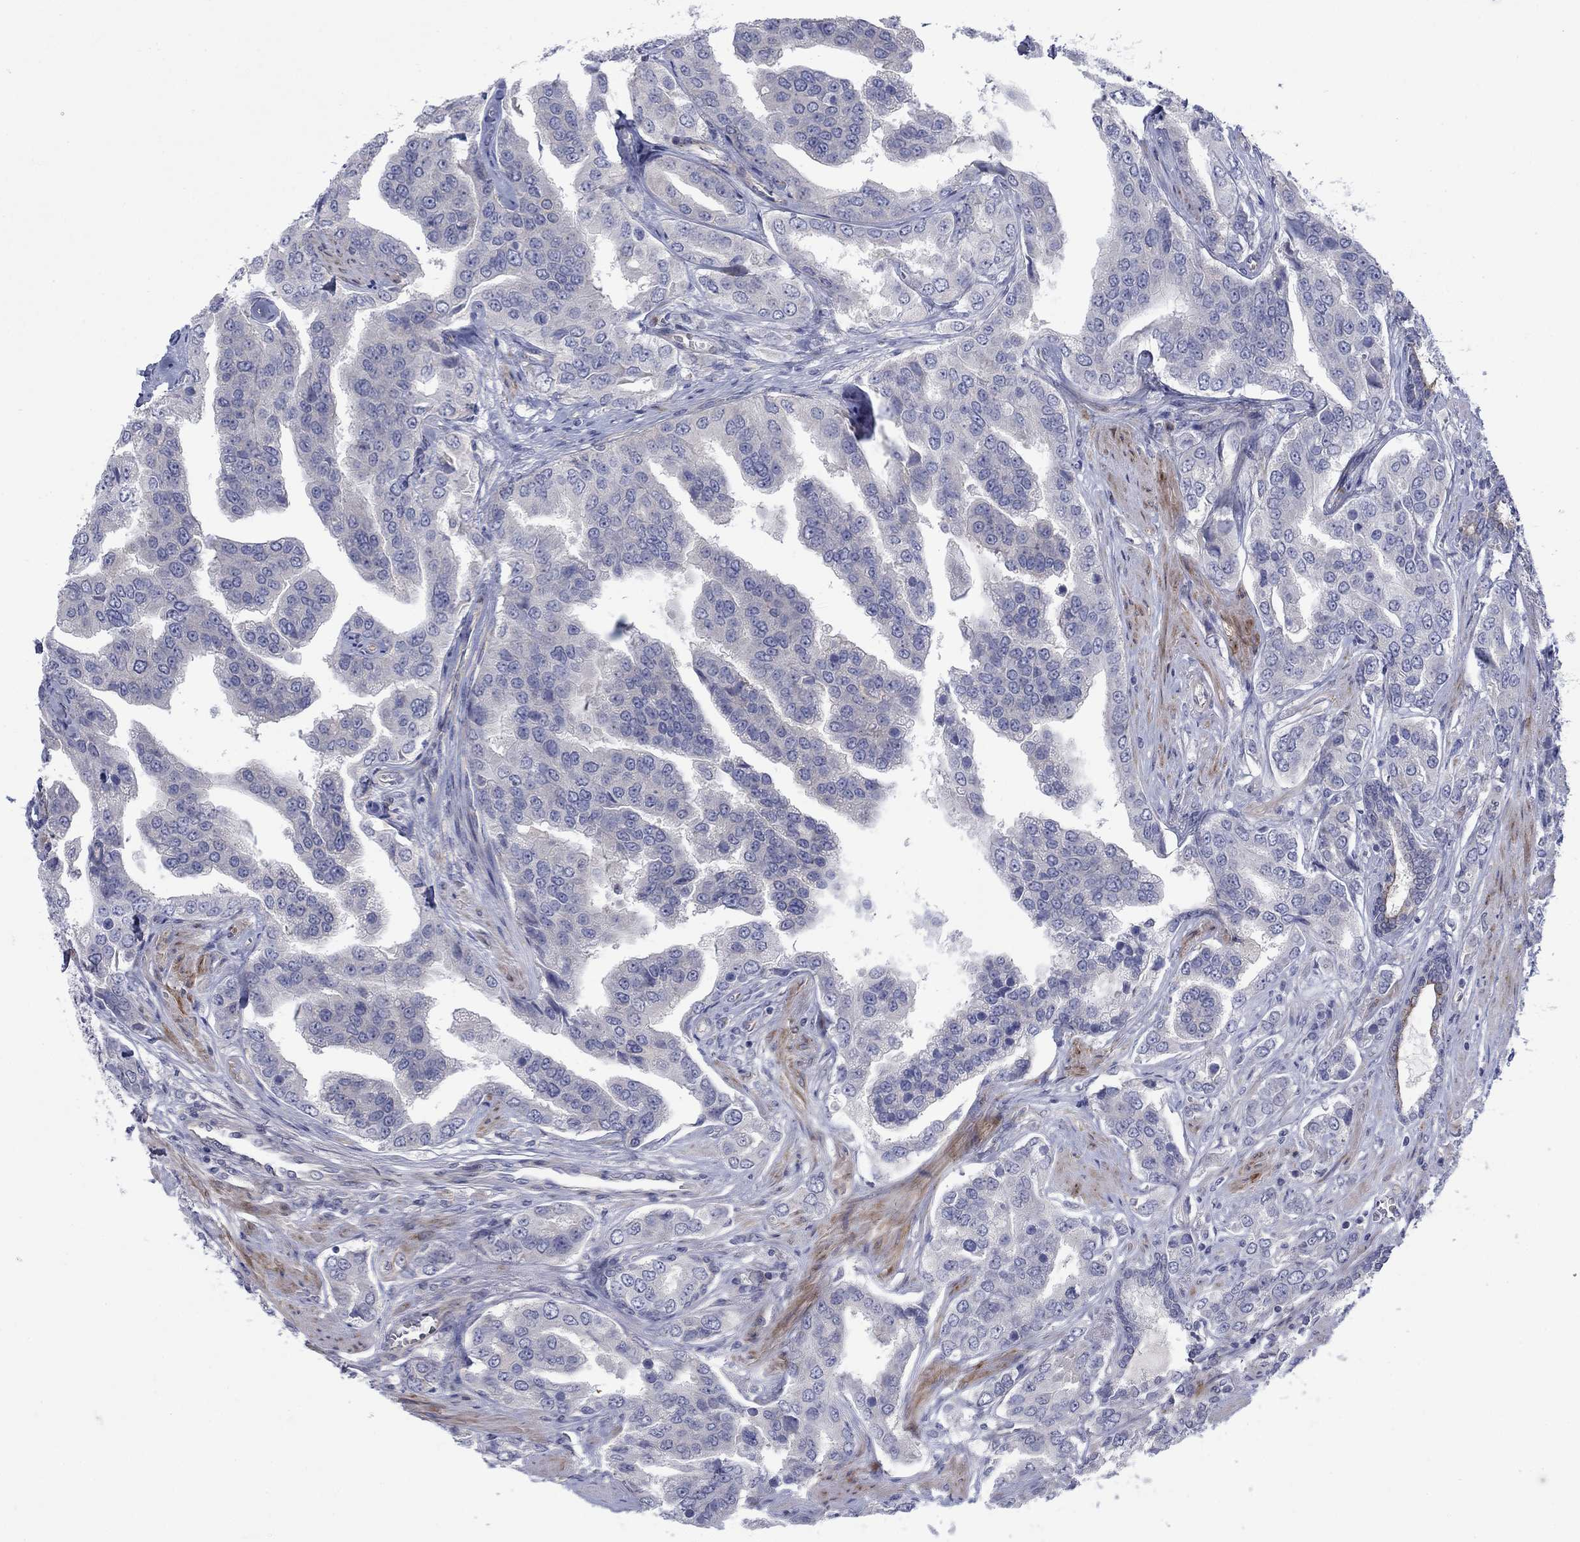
{"staining": {"intensity": "negative", "quantity": "none", "location": "none"}, "tissue": "prostate cancer", "cell_type": "Tumor cells", "image_type": "cancer", "snomed": [{"axis": "morphology", "description": "Adenocarcinoma, NOS"}, {"axis": "topography", "description": "Prostate and seminal vesicle, NOS"}, {"axis": "topography", "description": "Prostate"}], "caption": "High magnification brightfield microscopy of prostate adenocarcinoma stained with DAB (3,3'-diaminobenzidine) (brown) and counterstained with hematoxylin (blue): tumor cells show no significant staining.", "gene": "FXR1", "patient": {"sex": "male", "age": 69}}